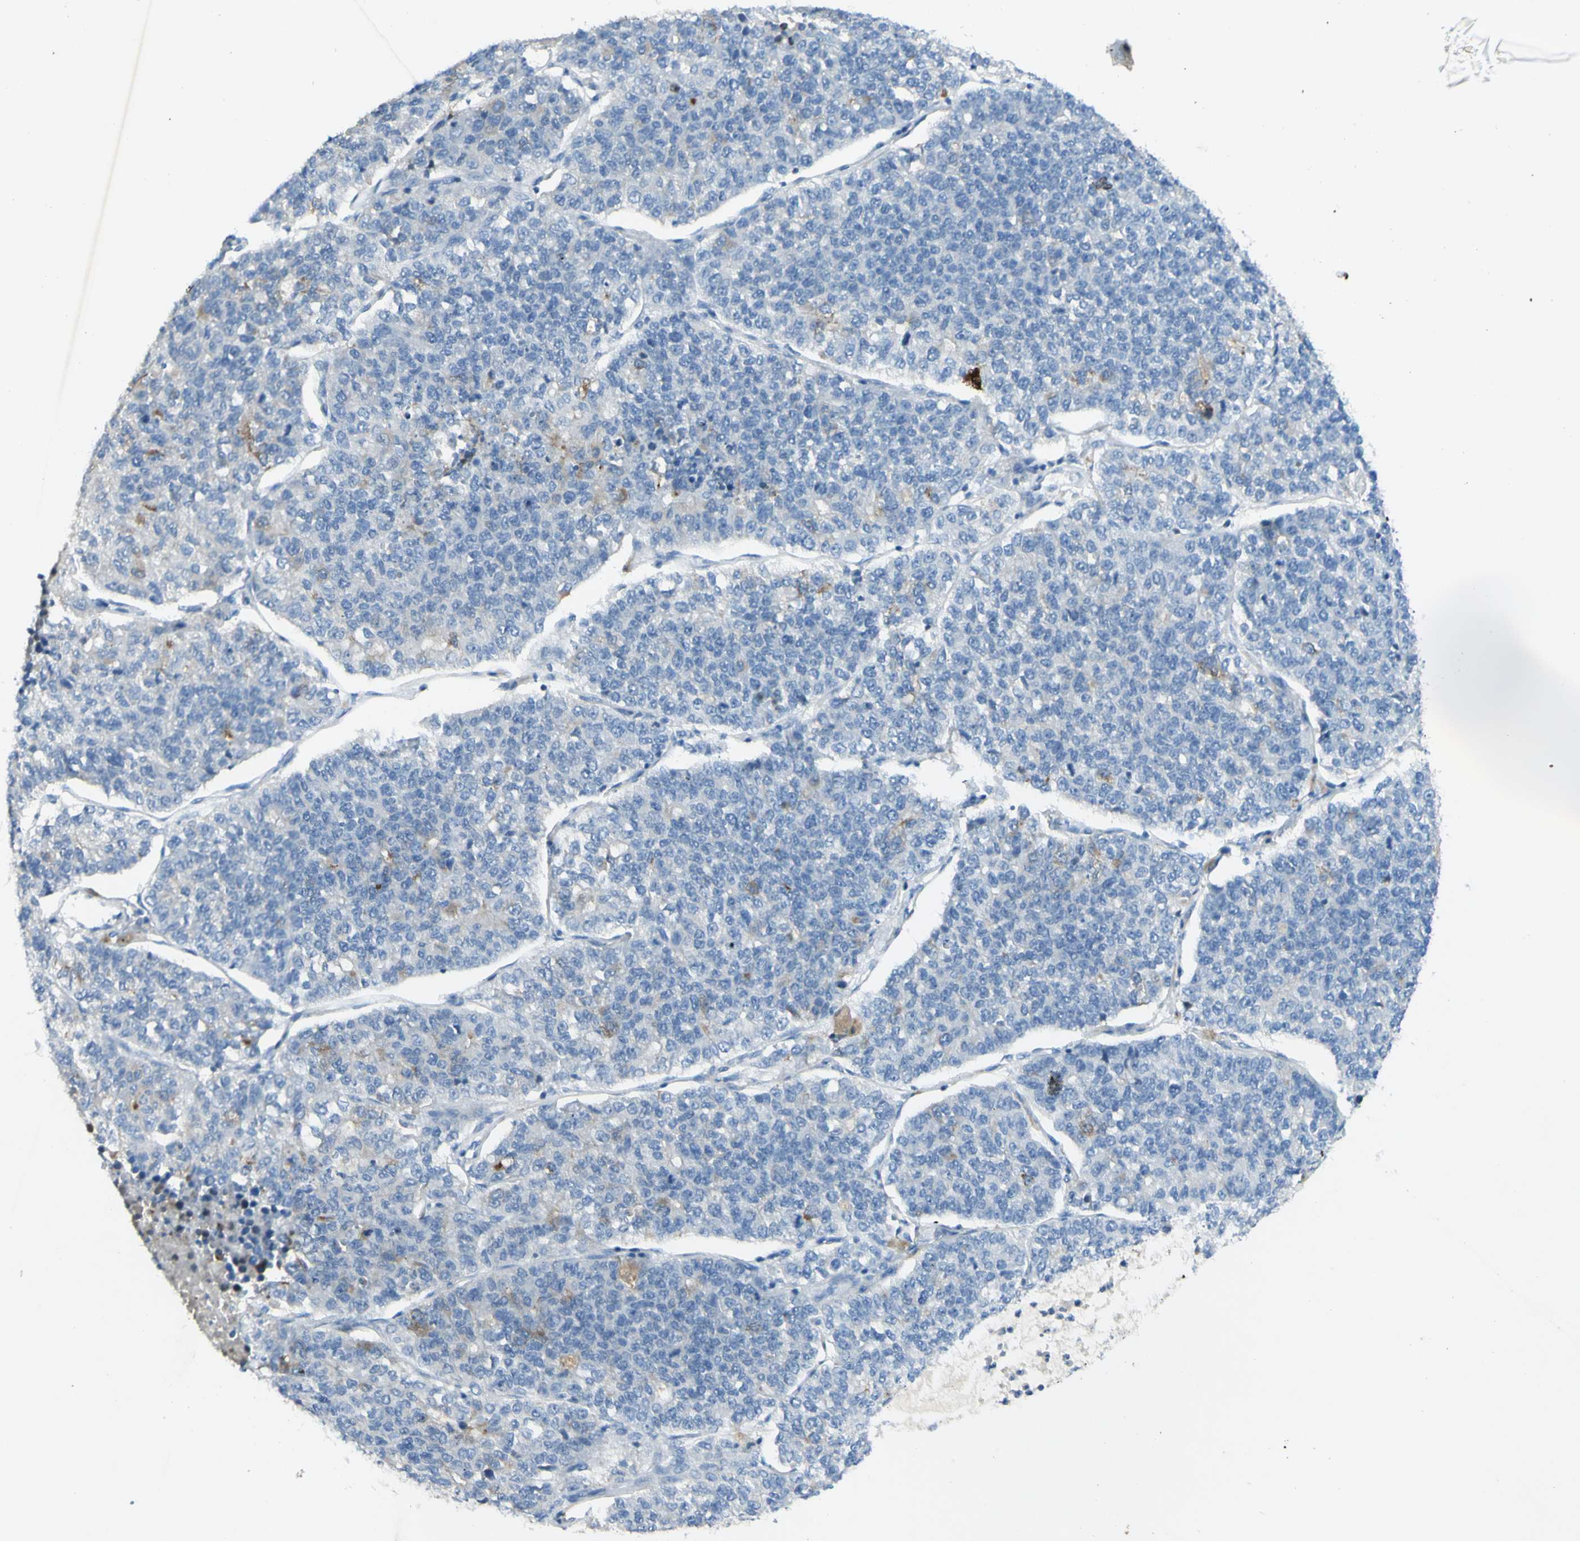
{"staining": {"intensity": "weak", "quantity": "<25%", "location": "cytoplasmic/membranous"}, "tissue": "lung cancer", "cell_type": "Tumor cells", "image_type": "cancer", "snomed": [{"axis": "morphology", "description": "Adenocarcinoma, NOS"}, {"axis": "topography", "description": "Lung"}], "caption": "IHC histopathology image of neoplastic tissue: adenocarcinoma (lung) stained with DAB exhibits no significant protein positivity in tumor cells. Nuclei are stained in blue.", "gene": "GDF15", "patient": {"sex": "male", "age": 49}}